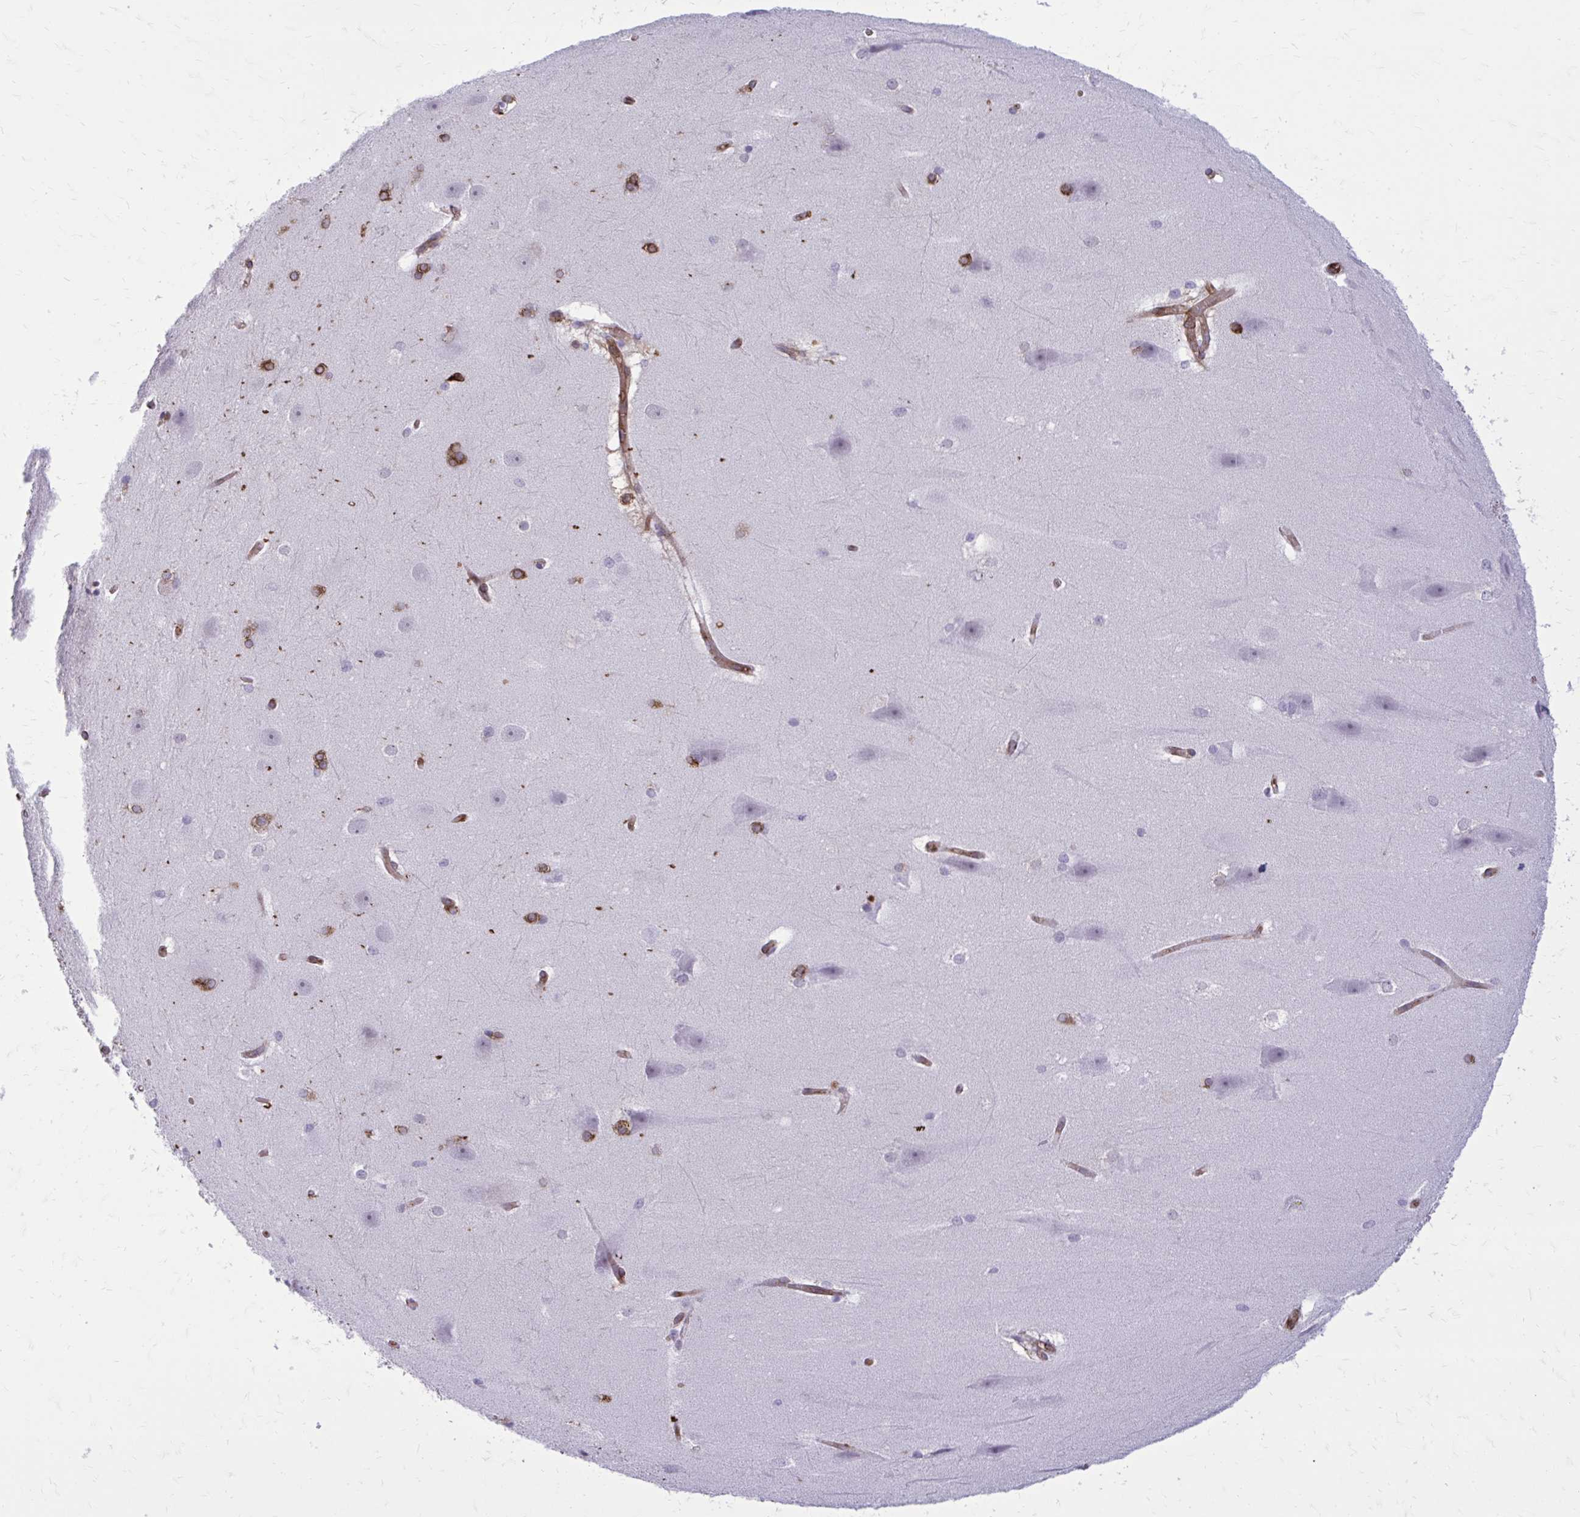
{"staining": {"intensity": "negative", "quantity": "none", "location": "none"}, "tissue": "hippocampus", "cell_type": "Glial cells", "image_type": "normal", "snomed": [{"axis": "morphology", "description": "Normal tissue, NOS"}, {"axis": "topography", "description": "Cerebral cortex"}, {"axis": "topography", "description": "Hippocampus"}], "caption": "There is no significant positivity in glial cells of hippocampus. Nuclei are stained in blue.", "gene": "BEND5", "patient": {"sex": "female", "age": 19}}